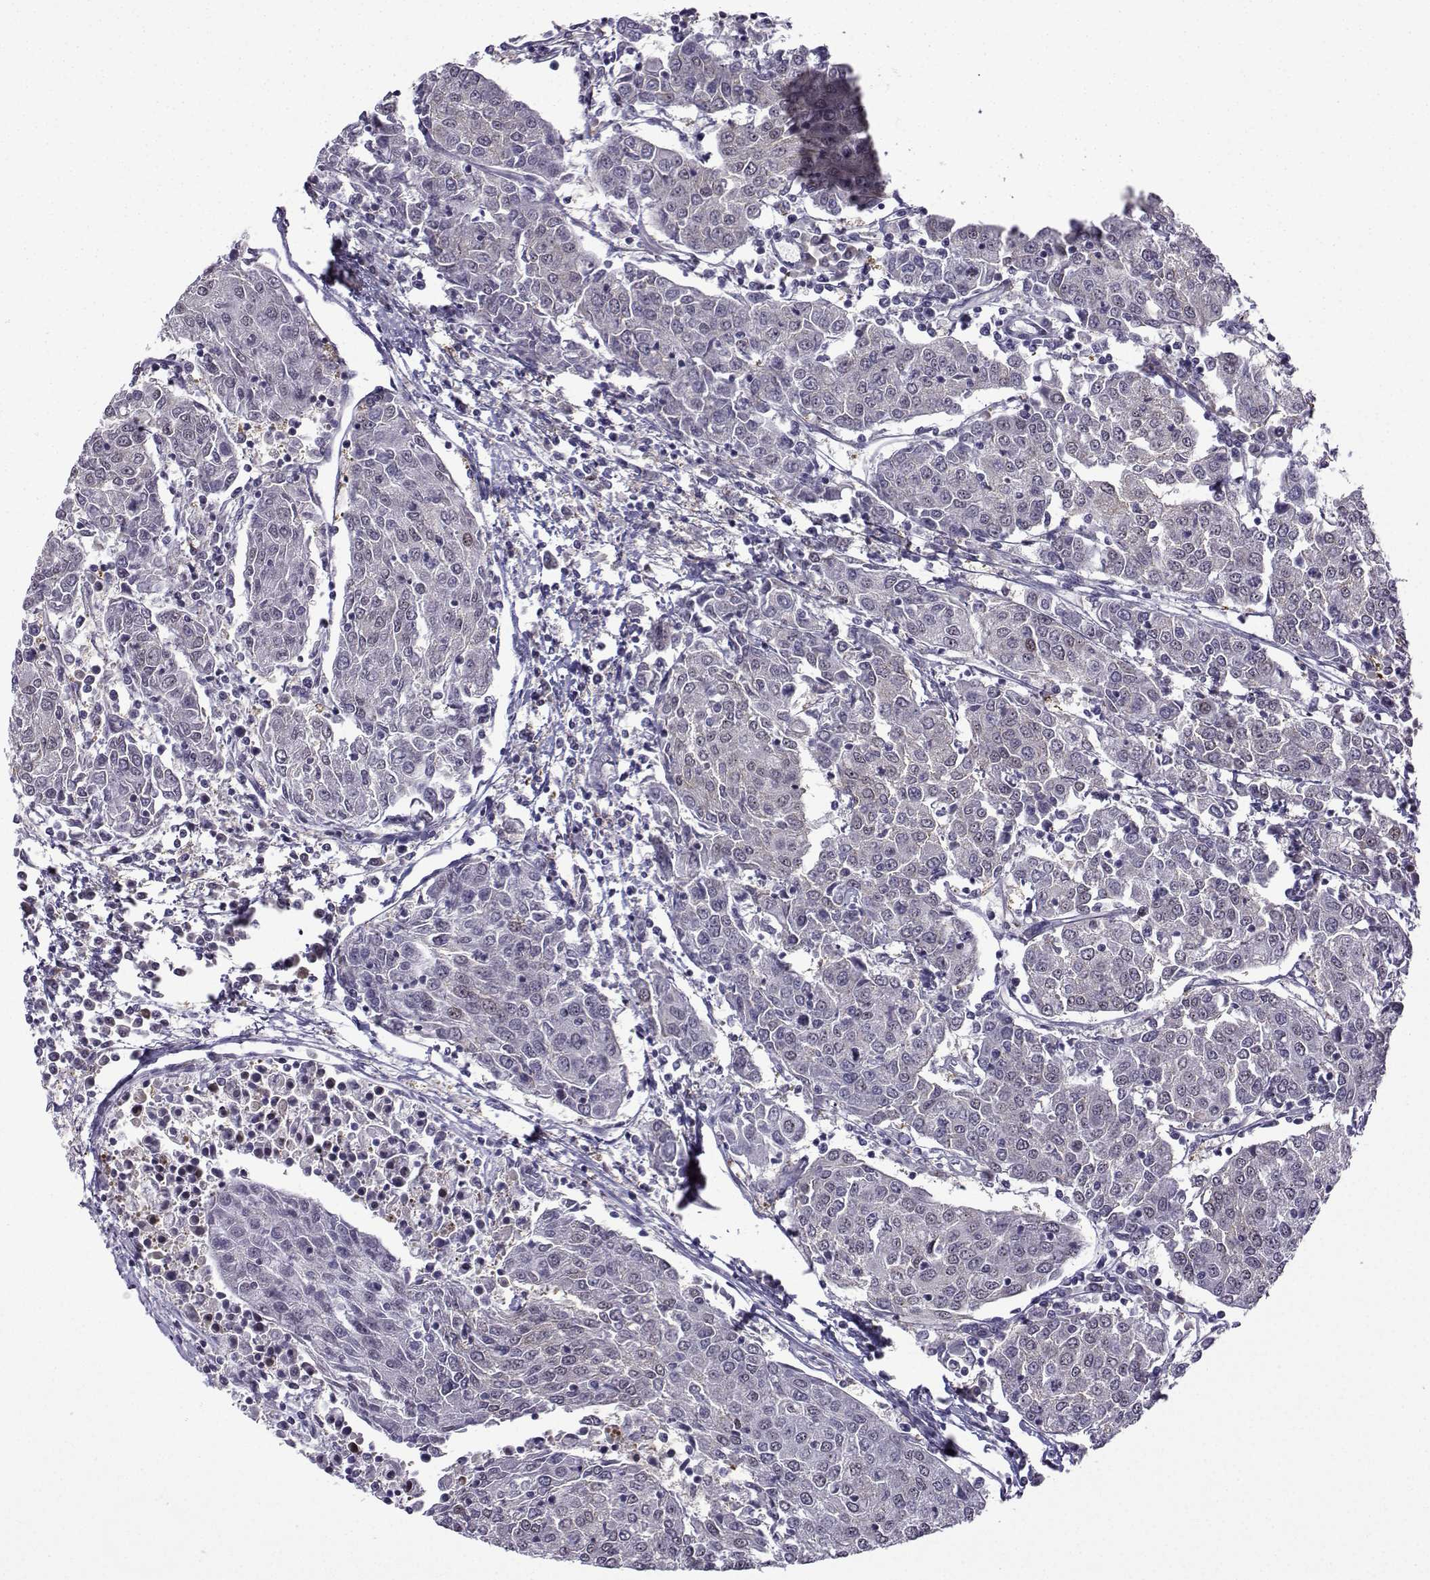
{"staining": {"intensity": "weak", "quantity": "<25%", "location": "nuclear"}, "tissue": "urothelial cancer", "cell_type": "Tumor cells", "image_type": "cancer", "snomed": [{"axis": "morphology", "description": "Urothelial carcinoma, High grade"}, {"axis": "topography", "description": "Urinary bladder"}], "caption": "A photomicrograph of human urothelial cancer is negative for staining in tumor cells.", "gene": "FGF3", "patient": {"sex": "female", "age": 85}}